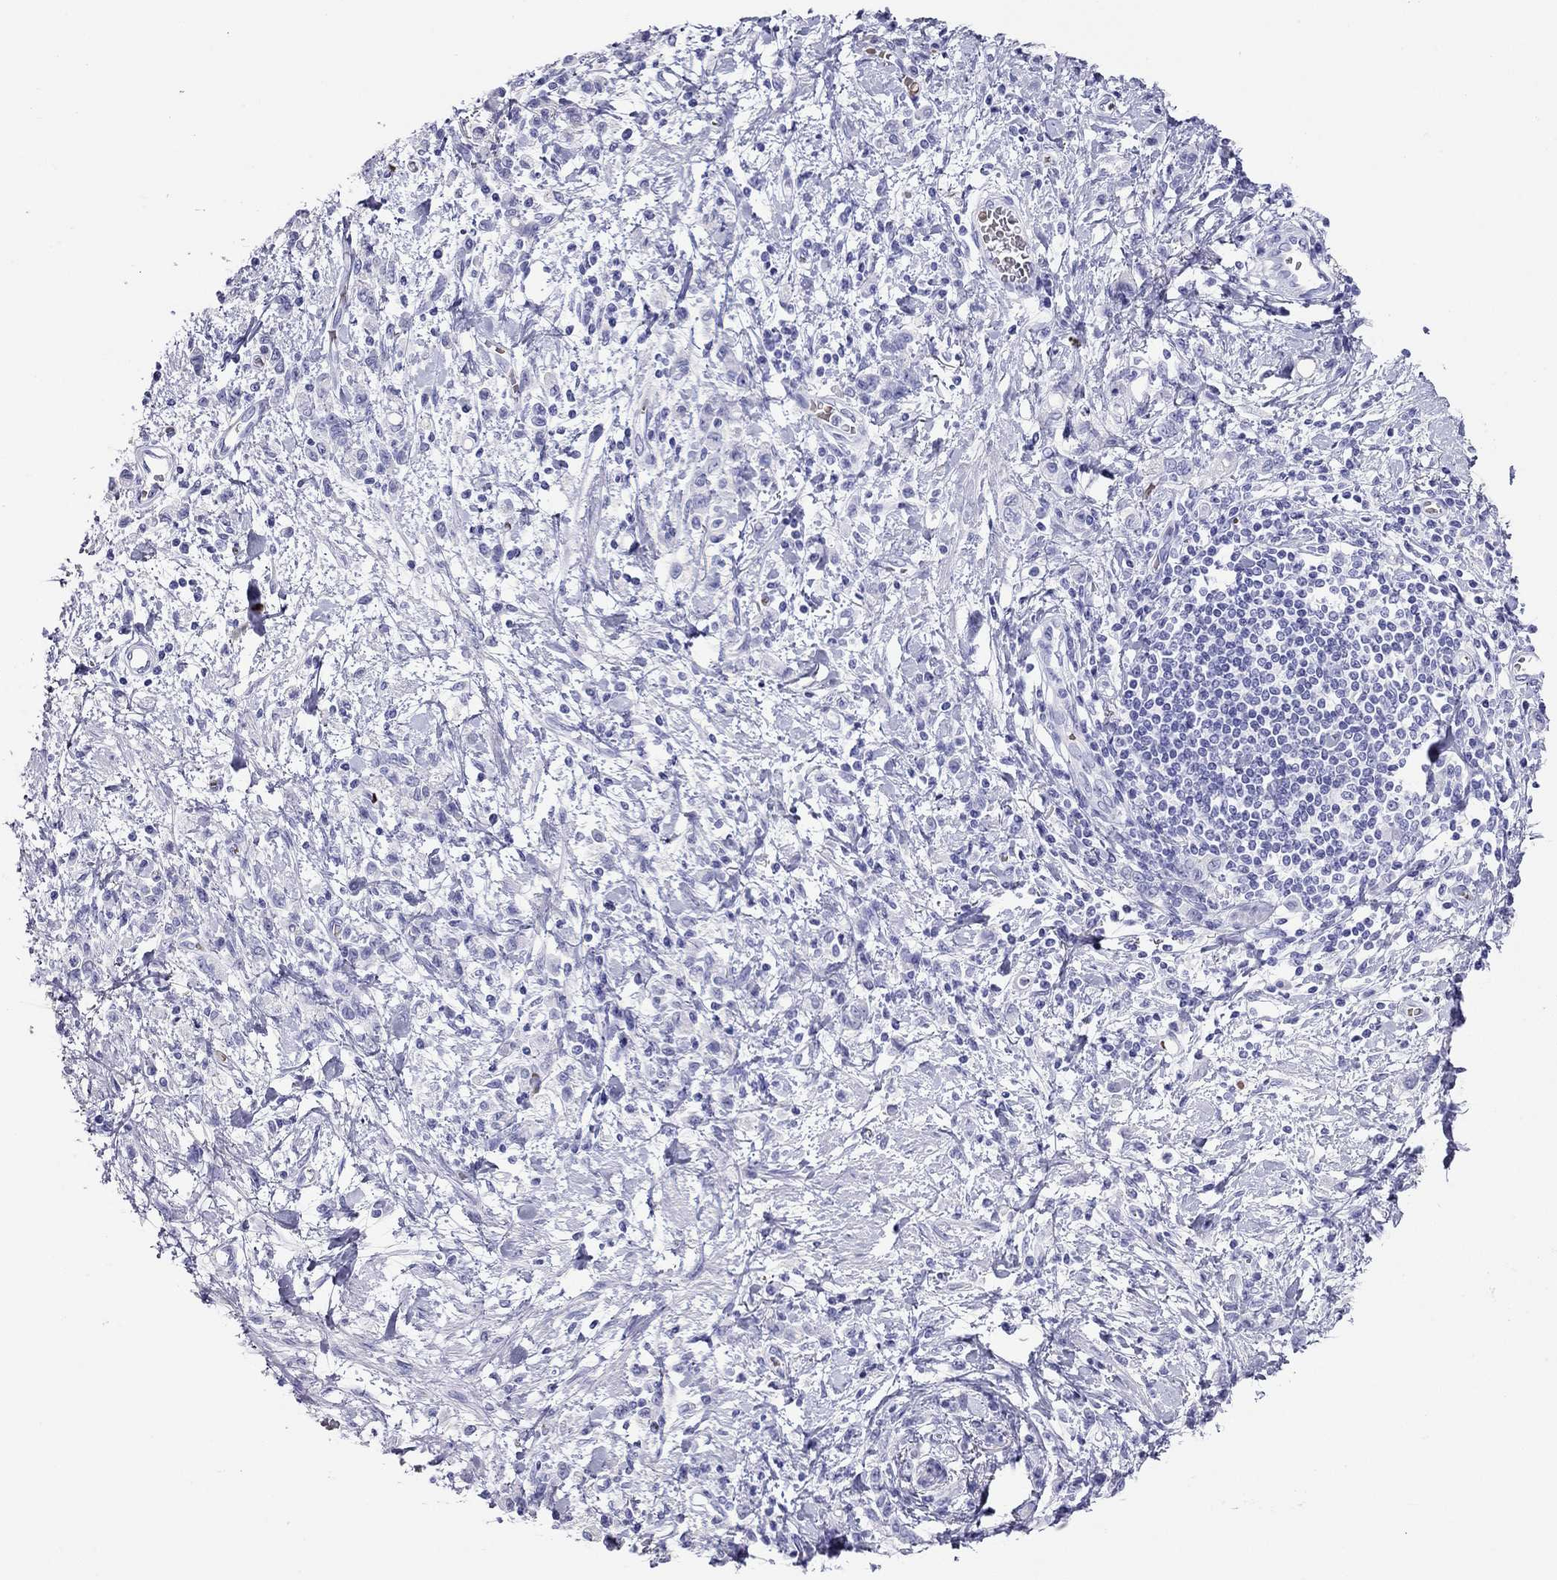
{"staining": {"intensity": "negative", "quantity": "none", "location": "none"}, "tissue": "stomach cancer", "cell_type": "Tumor cells", "image_type": "cancer", "snomed": [{"axis": "morphology", "description": "Adenocarcinoma, NOS"}, {"axis": "topography", "description": "Stomach"}], "caption": "This is a photomicrograph of immunohistochemistry (IHC) staining of stomach cancer, which shows no positivity in tumor cells. The staining is performed using DAB brown chromogen with nuclei counter-stained in using hematoxylin.", "gene": "PTPRN", "patient": {"sex": "male", "age": 77}}